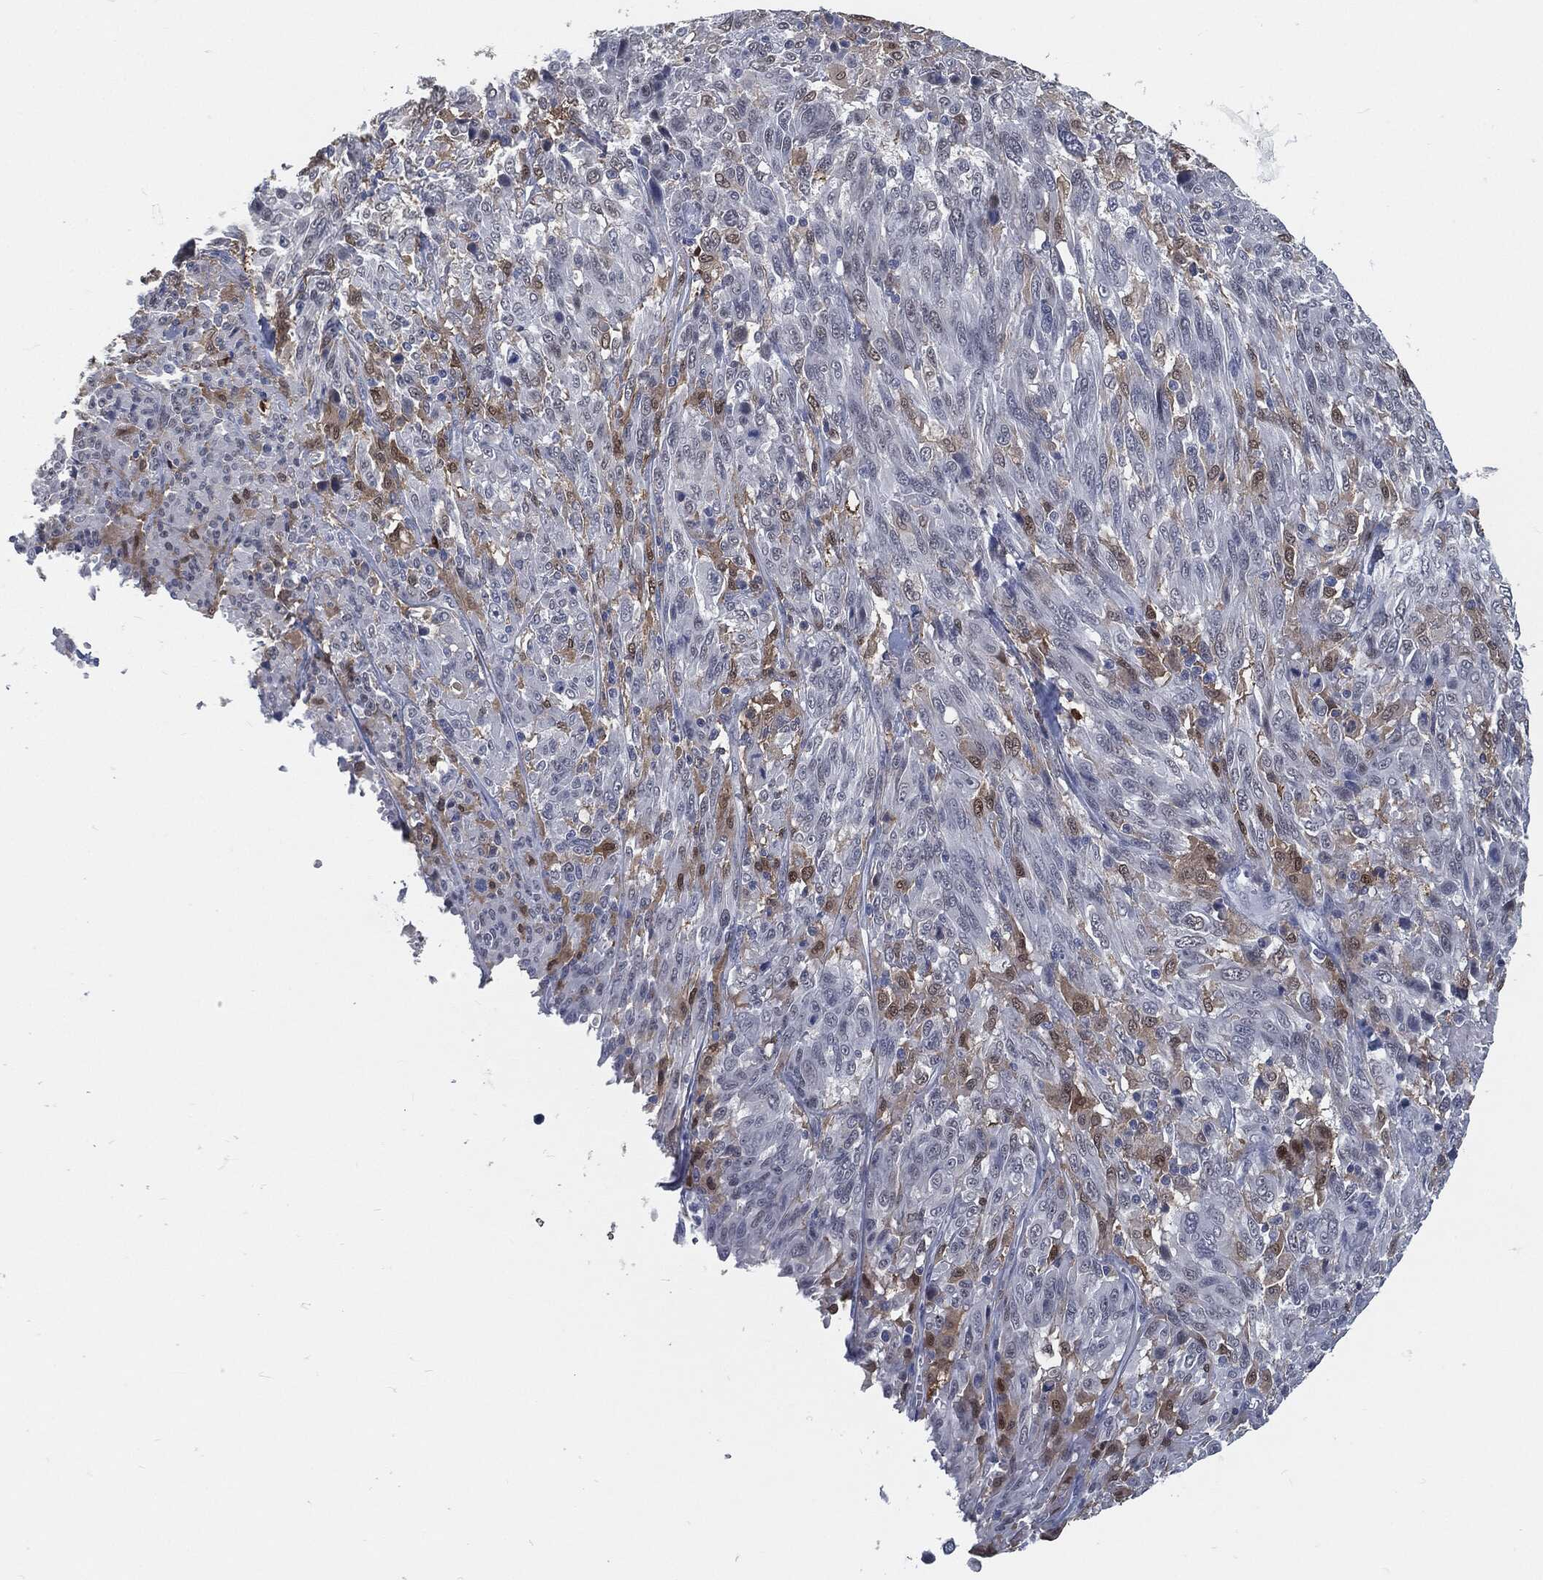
{"staining": {"intensity": "weak", "quantity": "<25%", "location": "cytoplasmic/membranous"}, "tissue": "melanoma", "cell_type": "Tumor cells", "image_type": "cancer", "snomed": [{"axis": "morphology", "description": "Malignant melanoma, NOS"}, {"axis": "topography", "description": "Skin"}], "caption": "Immunohistochemistry of melanoma displays no expression in tumor cells.", "gene": "PROM1", "patient": {"sex": "female", "age": 91}}